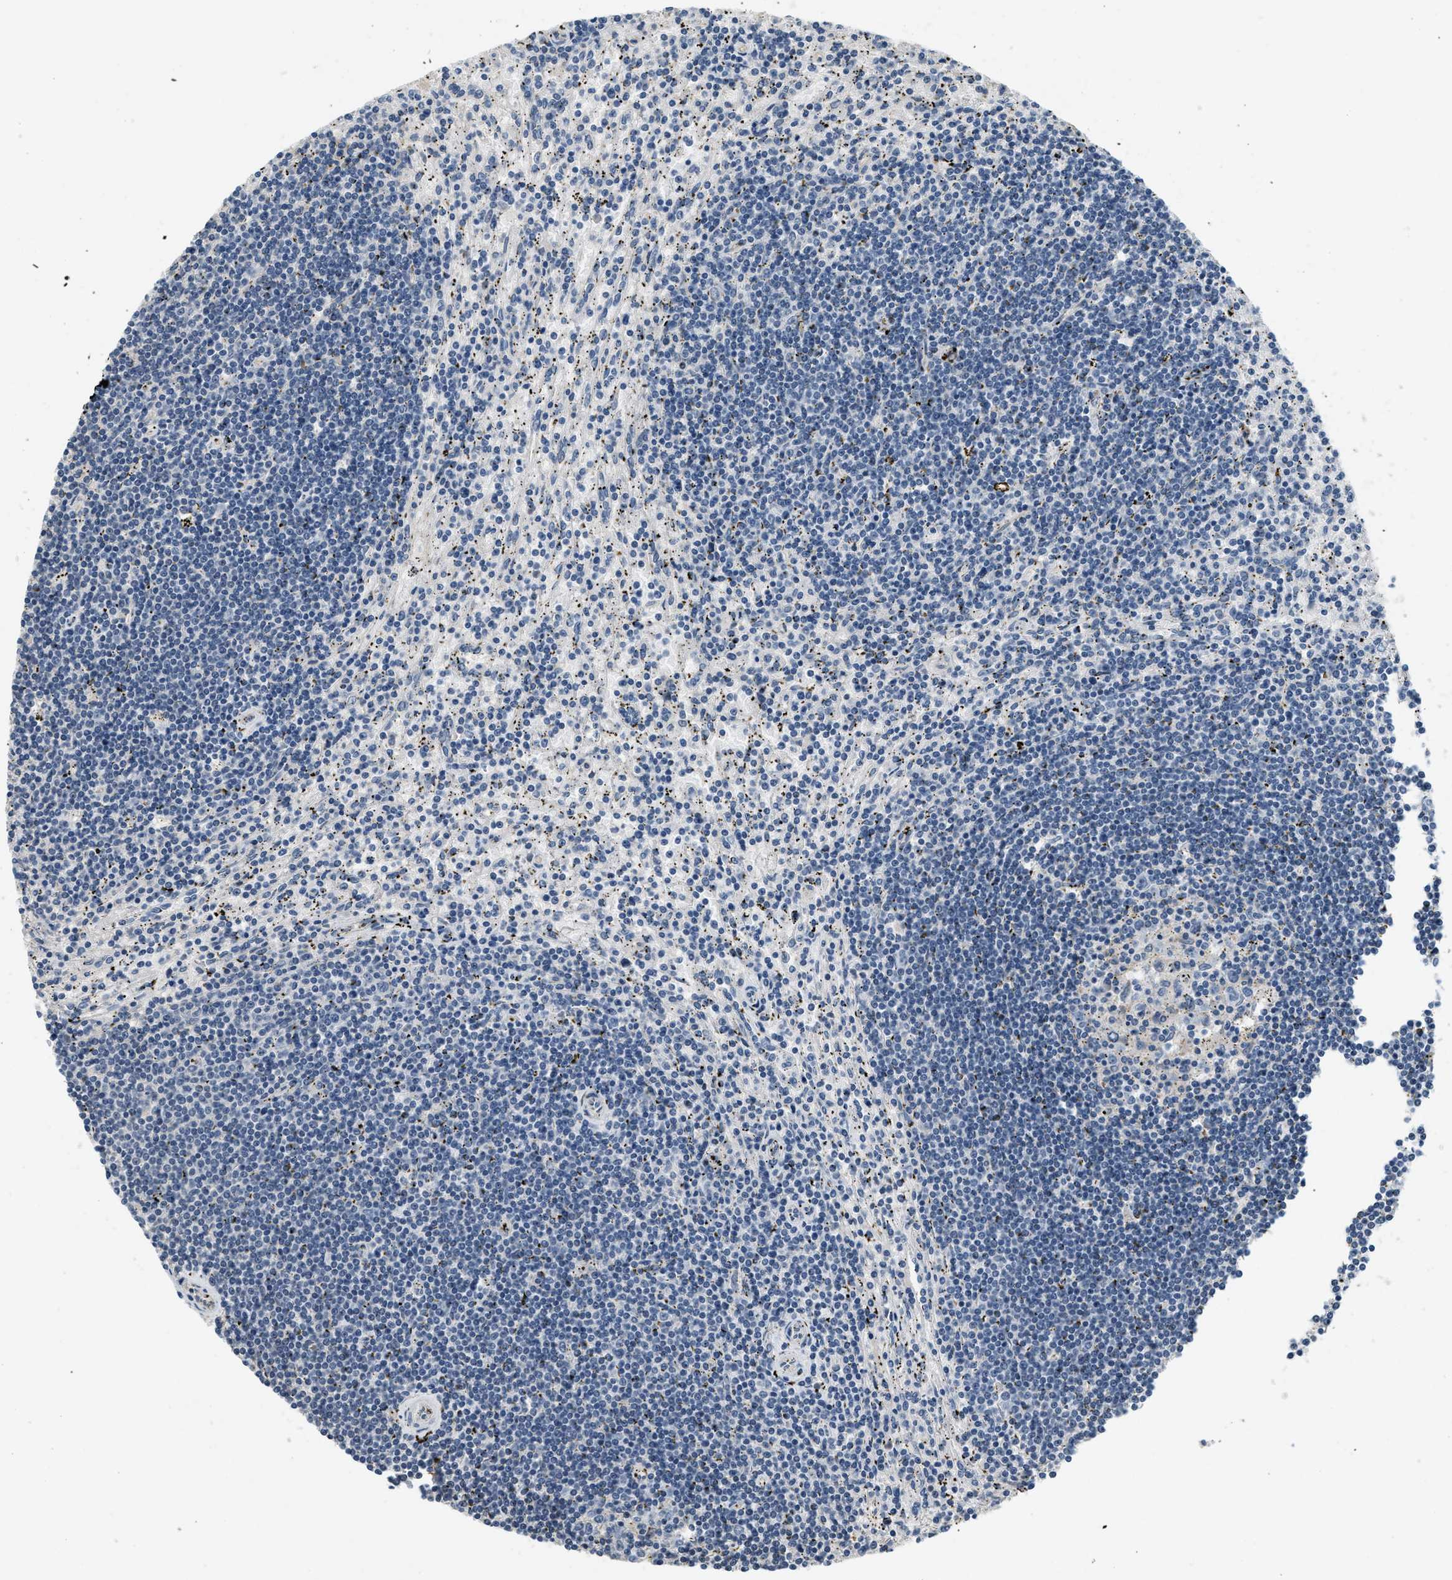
{"staining": {"intensity": "negative", "quantity": "none", "location": "none"}, "tissue": "lymphoma", "cell_type": "Tumor cells", "image_type": "cancer", "snomed": [{"axis": "morphology", "description": "Malignant lymphoma, non-Hodgkin's type, Low grade"}, {"axis": "topography", "description": "Small intestine"}], "caption": "Tumor cells show no significant protein staining in lymphoma.", "gene": "TMEM154", "patient": {"sex": "female", "age": 59}}